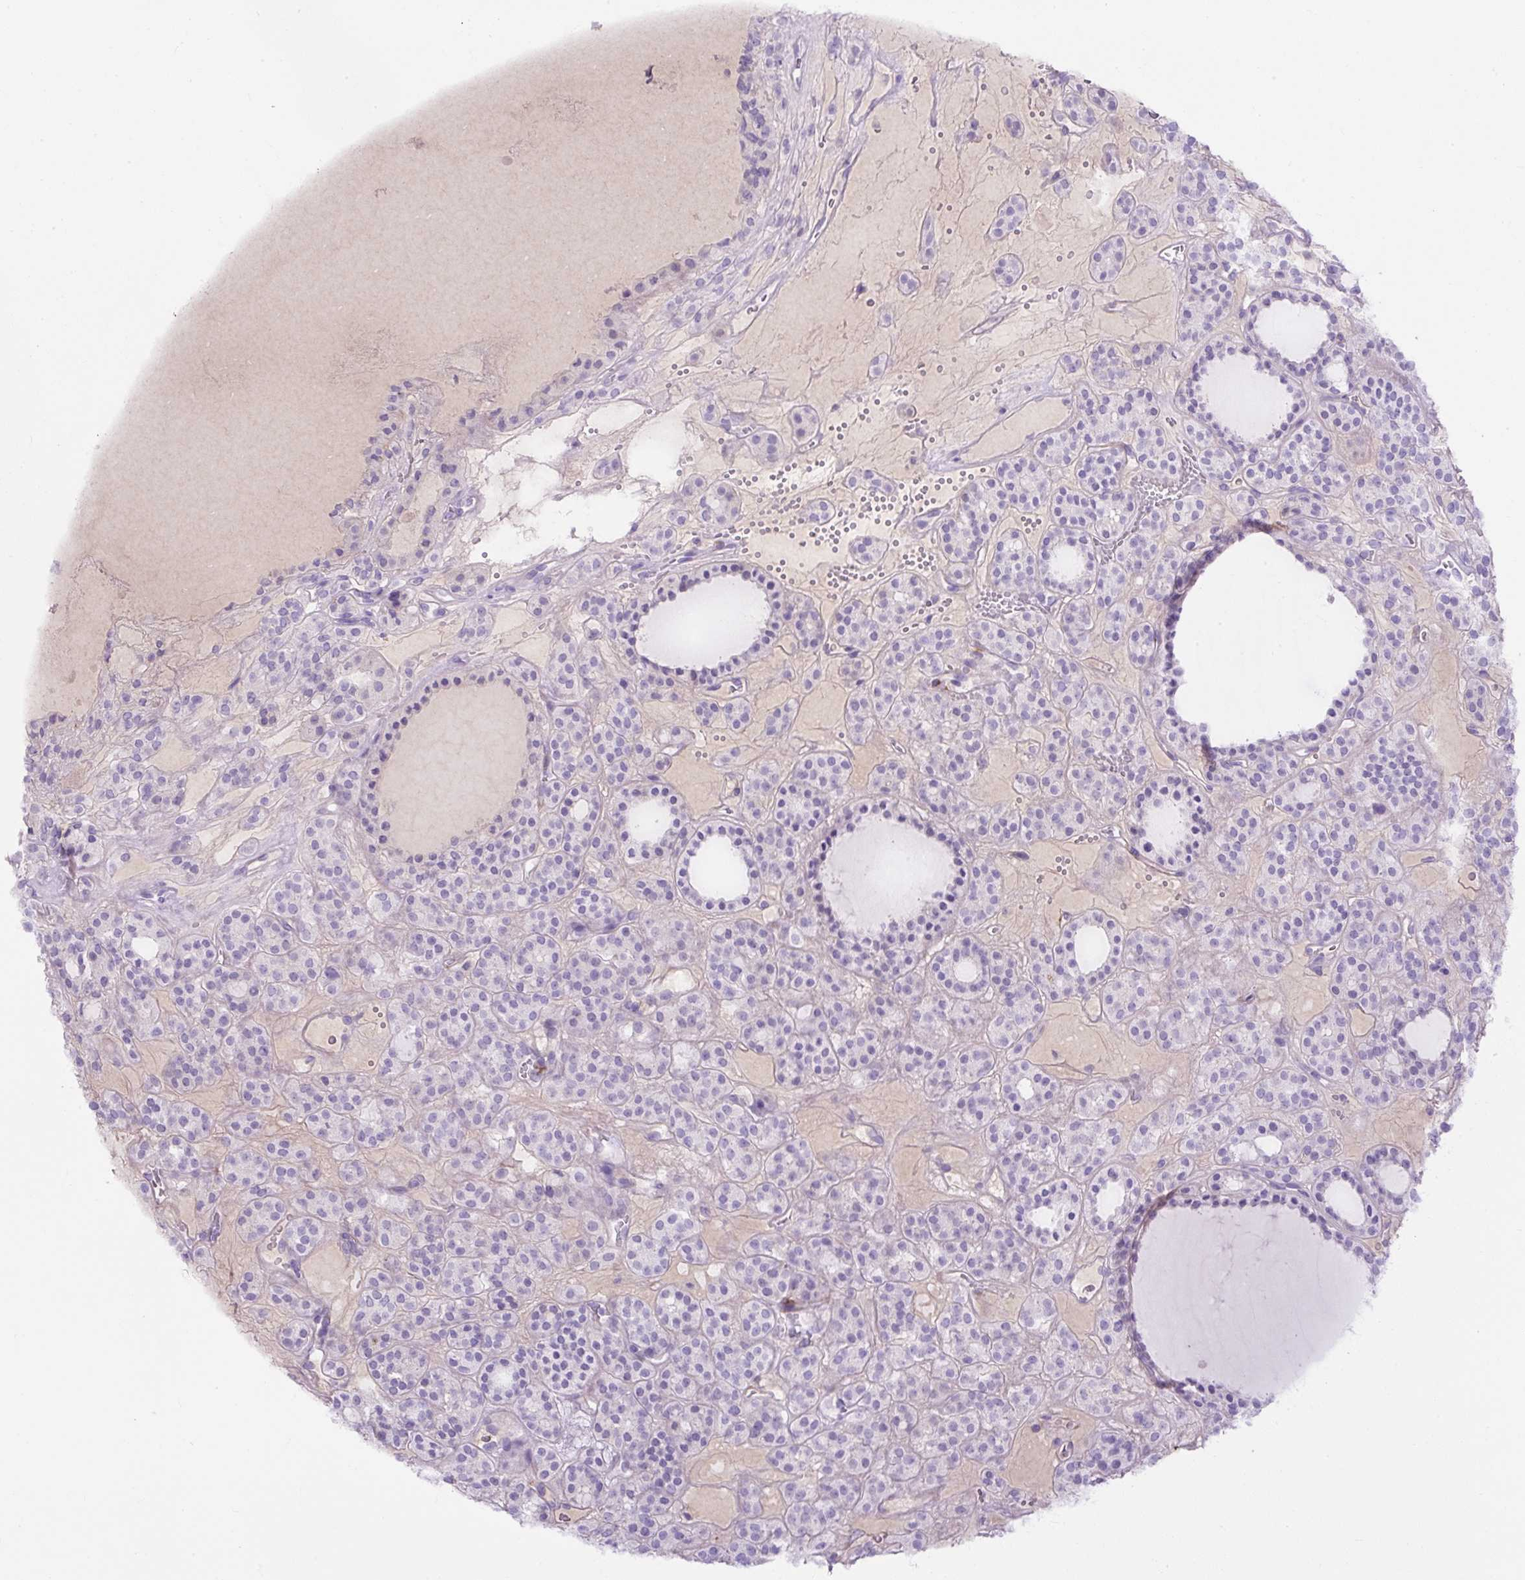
{"staining": {"intensity": "negative", "quantity": "none", "location": "none"}, "tissue": "thyroid cancer", "cell_type": "Tumor cells", "image_type": "cancer", "snomed": [{"axis": "morphology", "description": "Follicular adenoma carcinoma, NOS"}, {"axis": "topography", "description": "Thyroid gland"}], "caption": "Protein analysis of thyroid cancer (follicular adenoma carcinoma) demonstrates no significant expression in tumor cells. (DAB (3,3'-diaminobenzidine) immunohistochemistry visualized using brightfield microscopy, high magnification).", "gene": "SPTBN5", "patient": {"sex": "female", "age": 63}}